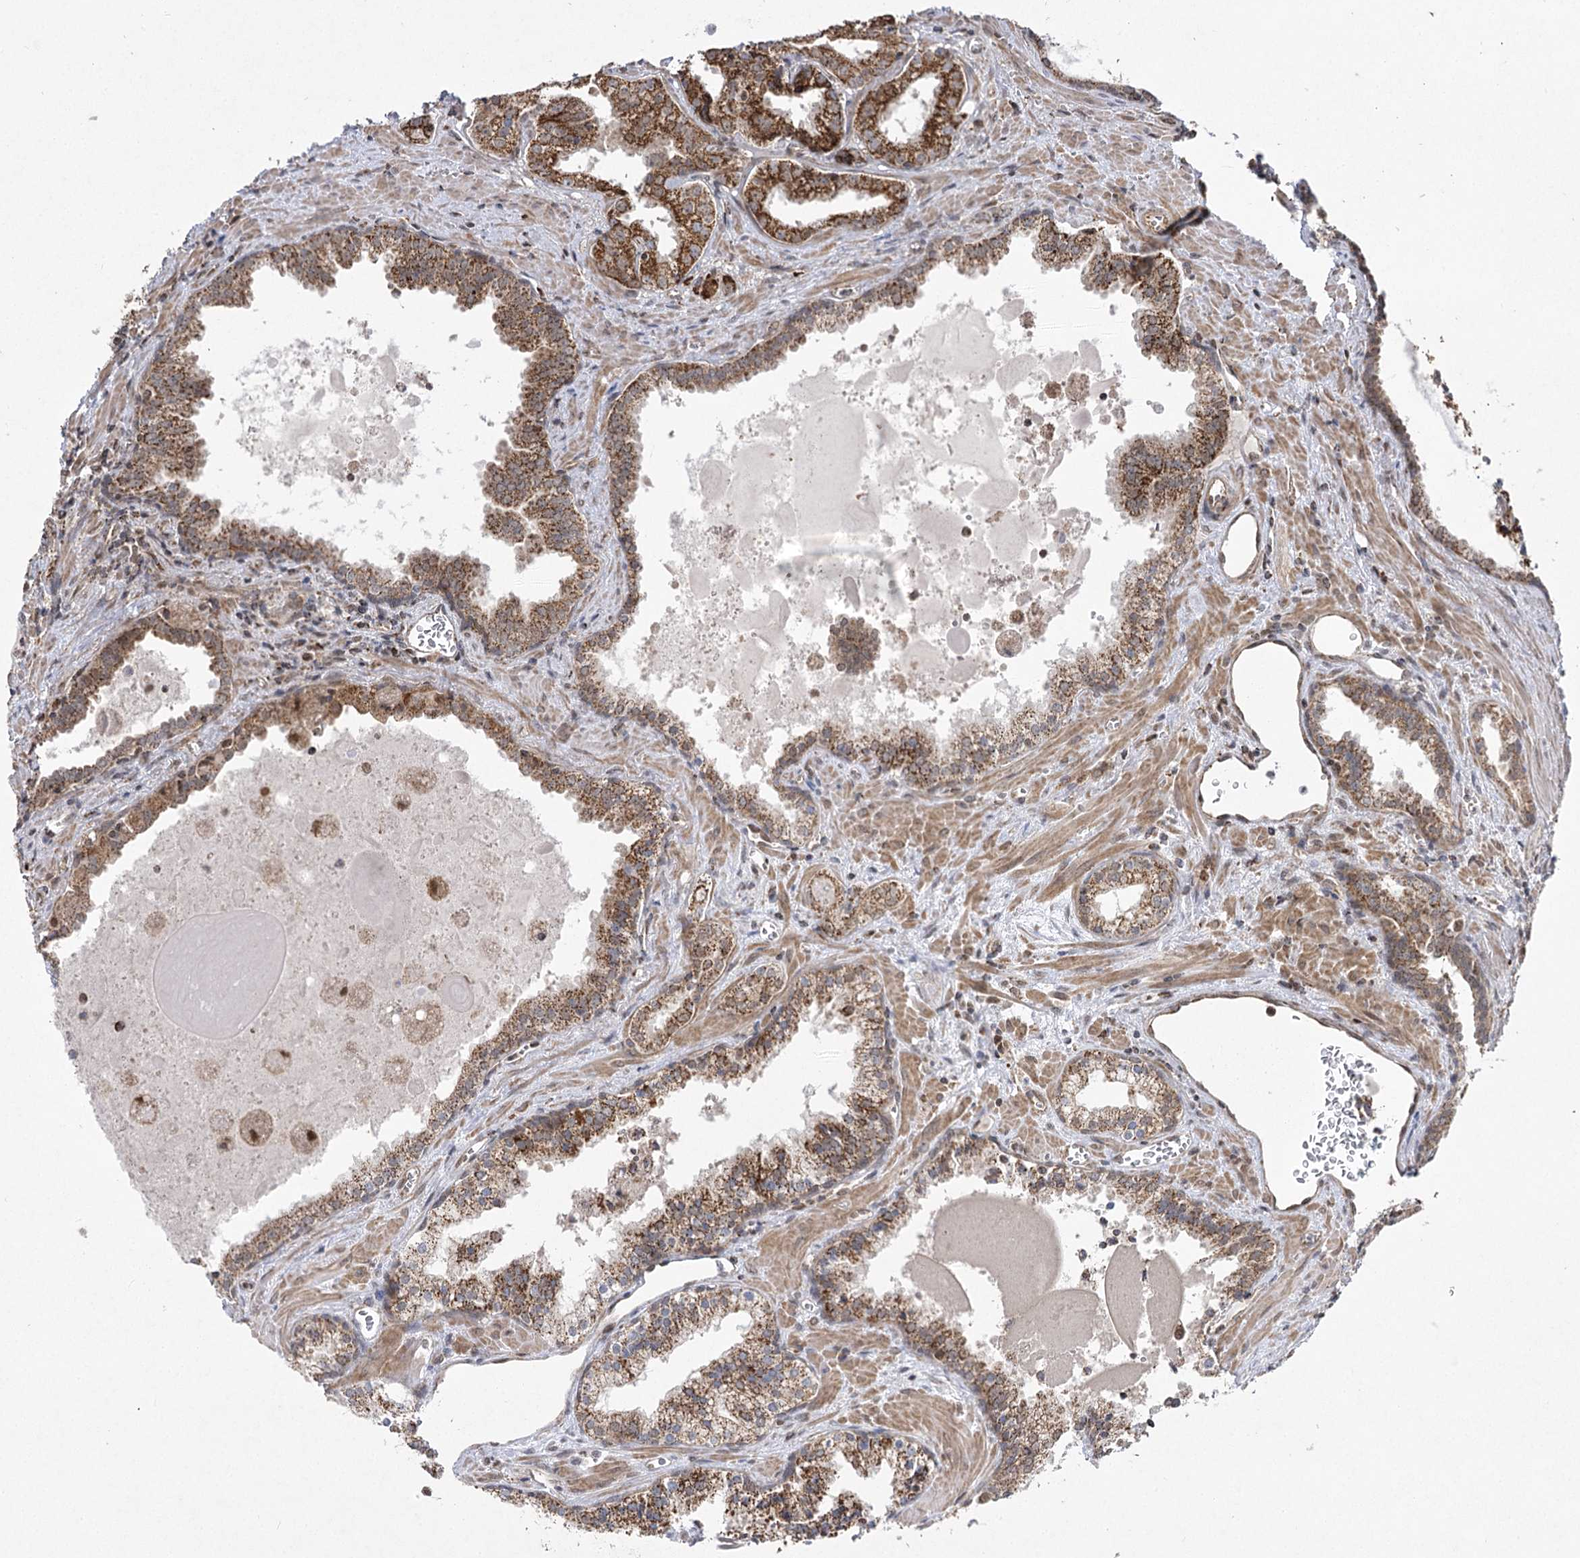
{"staining": {"intensity": "strong", "quantity": ">75%", "location": "cytoplasmic/membranous"}, "tissue": "prostate cancer", "cell_type": "Tumor cells", "image_type": "cancer", "snomed": [{"axis": "morphology", "description": "Adenocarcinoma, High grade"}, {"axis": "topography", "description": "Prostate"}], "caption": "The histopathology image displays staining of prostate cancer, revealing strong cytoplasmic/membranous protein expression (brown color) within tumor cells.", "gene": "SLC4A1AP", "patient": {"sex": "male", "age": 68}}